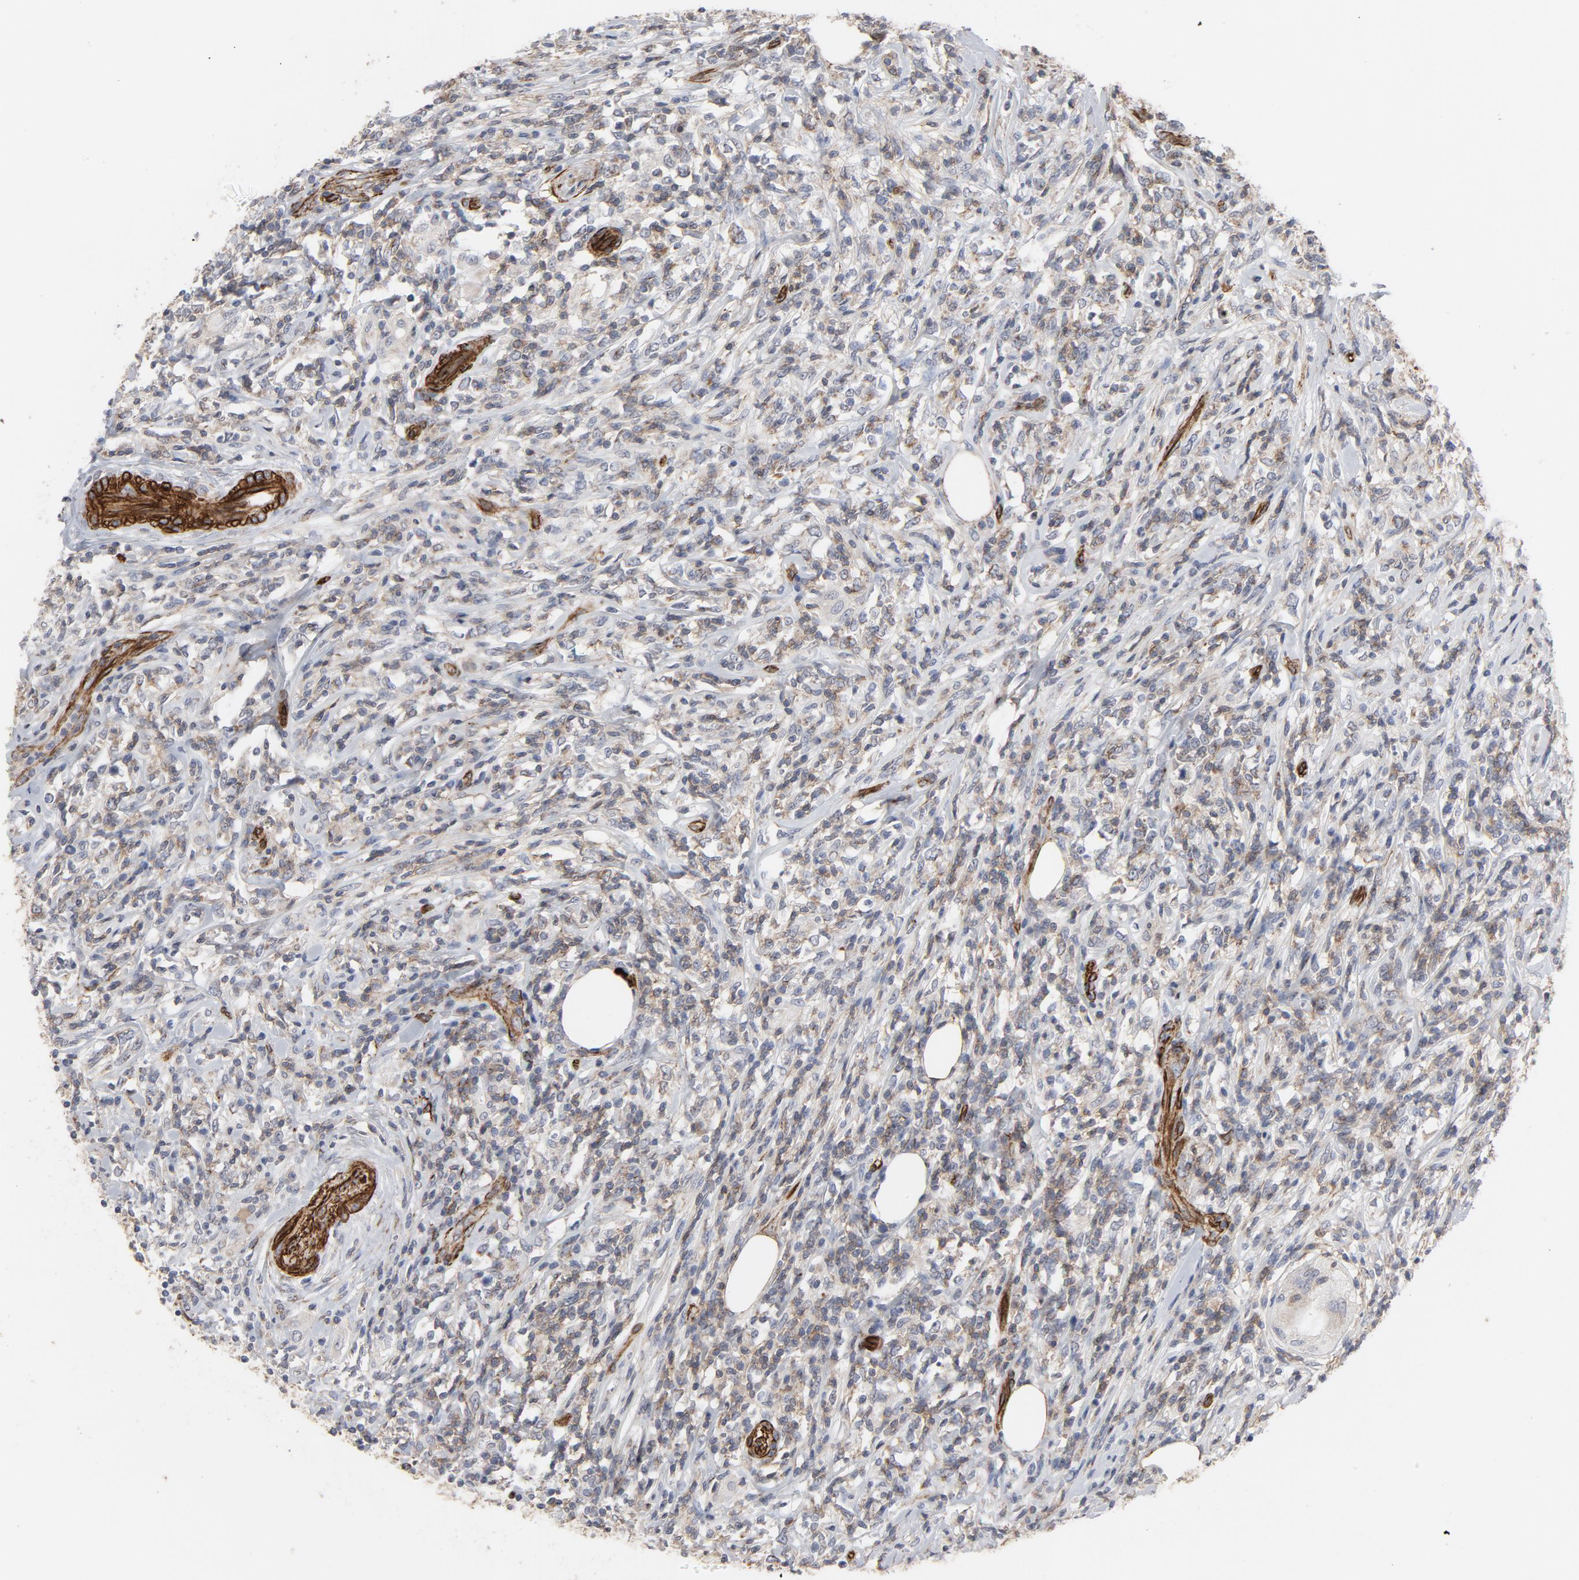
{"staining": {"intensity": "weak", "quantity": "<25%", "location": "cytoplasmic/membranous"}, "tissue": "lymphoma", "cell_type": "Tumor cells", "image_type": "cancer", "snomed": [{"axis": "morphology", "description": "Malignant lymphoma, non-Hodgkin's type, High grade"}, {"axis": "topography", "description": "Lymph node"}], "caption": "Human high-grade malignant lymphoma, non-Hodgkin's type stained for a protein using immunohistochemistry (IHC) displays no expression in tumor cells.", "gene": "GNG2", "patient": {"sex": "female", "age": 84}}